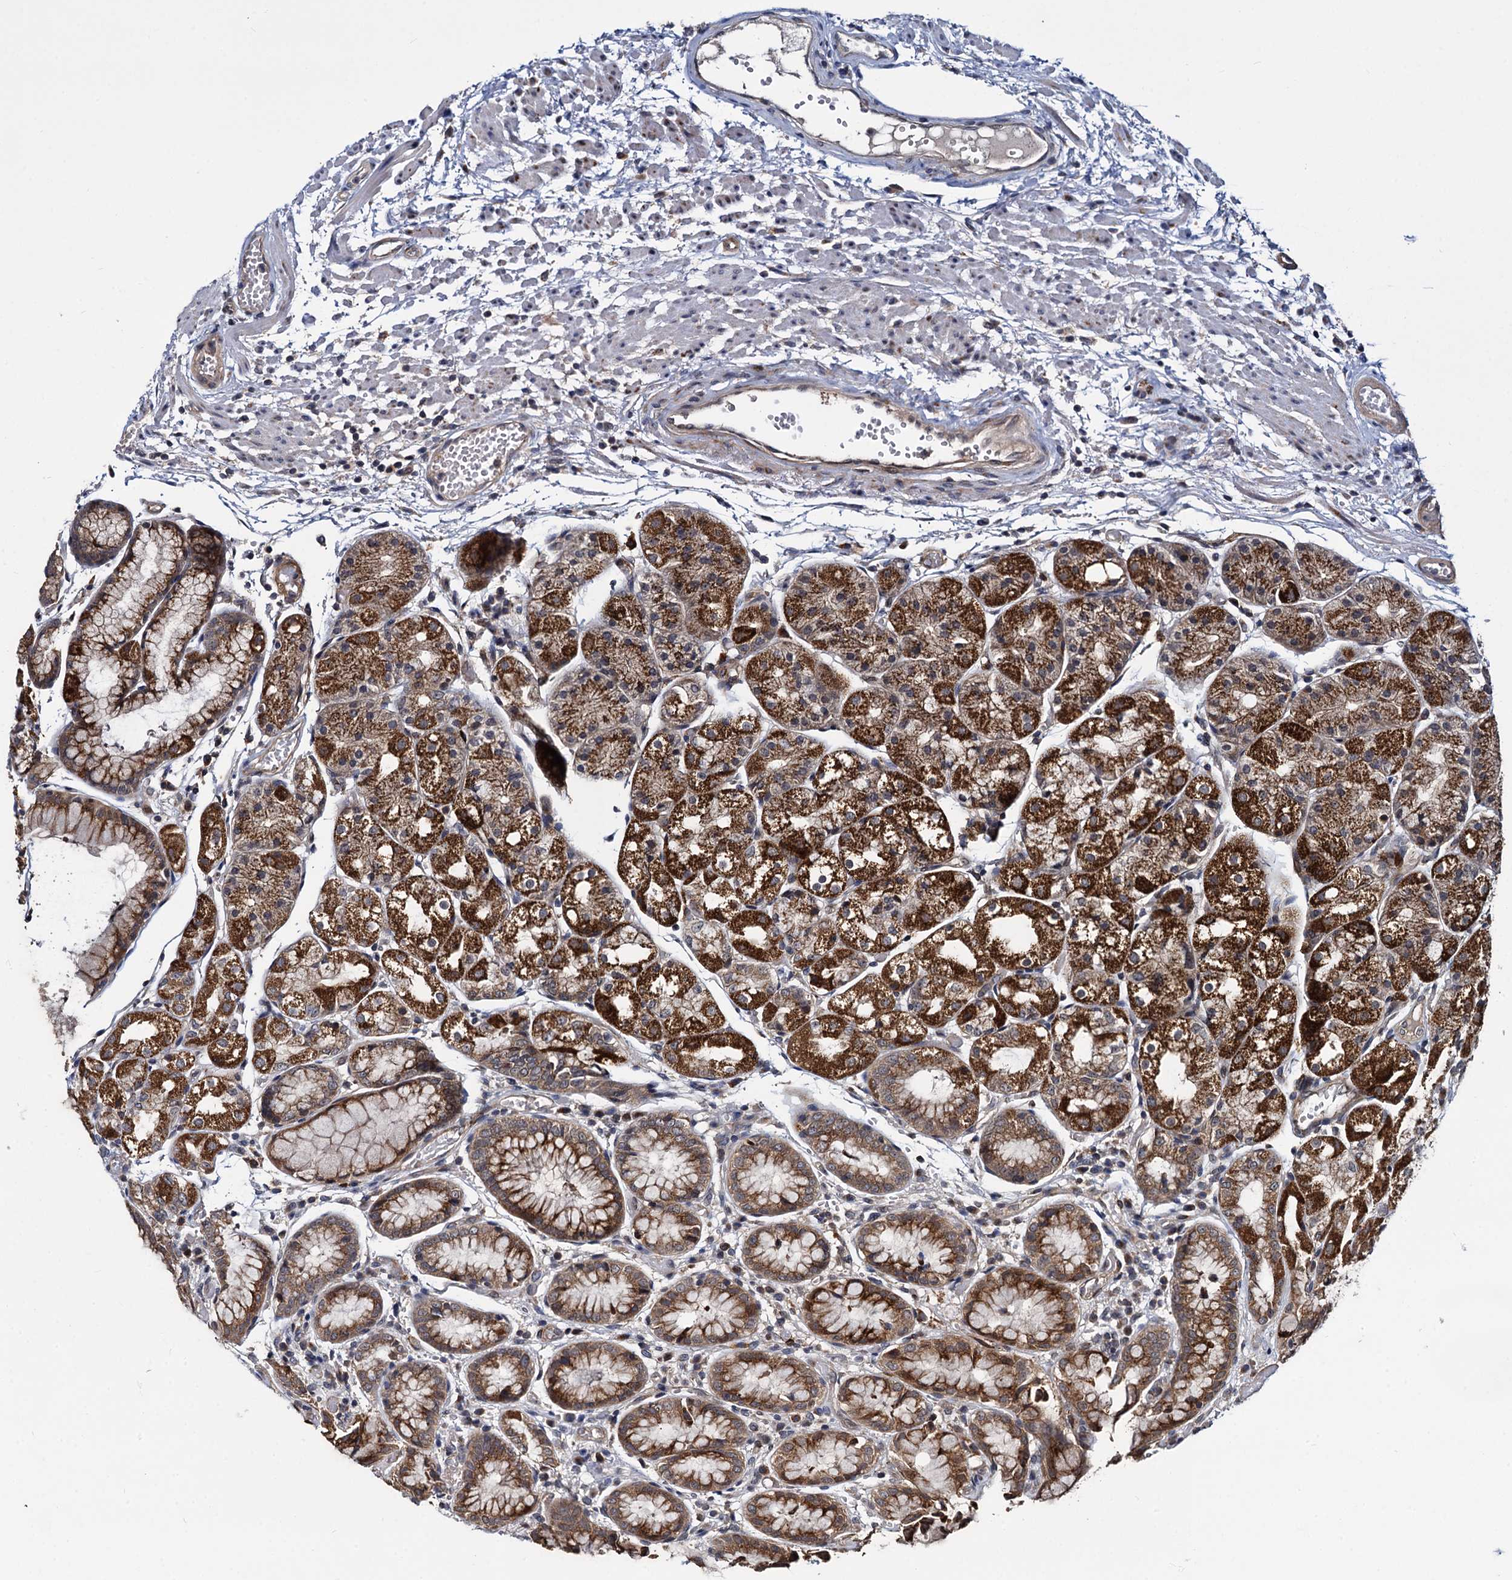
{"staining": {"intensity": "strong", "quantity": ">75%", "location": "cytoplasmic/membranous"}, "tissue": "stomach", "cell_type": "Glandular cells", "image_type": "normal", "snomed": [{"axis": "morphology", "description": "Normal tissue, NOS"}, {"axis": "topography", "description": "Stomach, upper"}], "caption": "Immunohistochemistry (IHC) histopathology image of normal human stomach stained for a protein (brown), which reveals high levels of strong cytoplasmic/membranous expression in about >75% of glandular cells.", "gene": "ARHGAP42", "patient": {"sex": "male", "age": 72}}